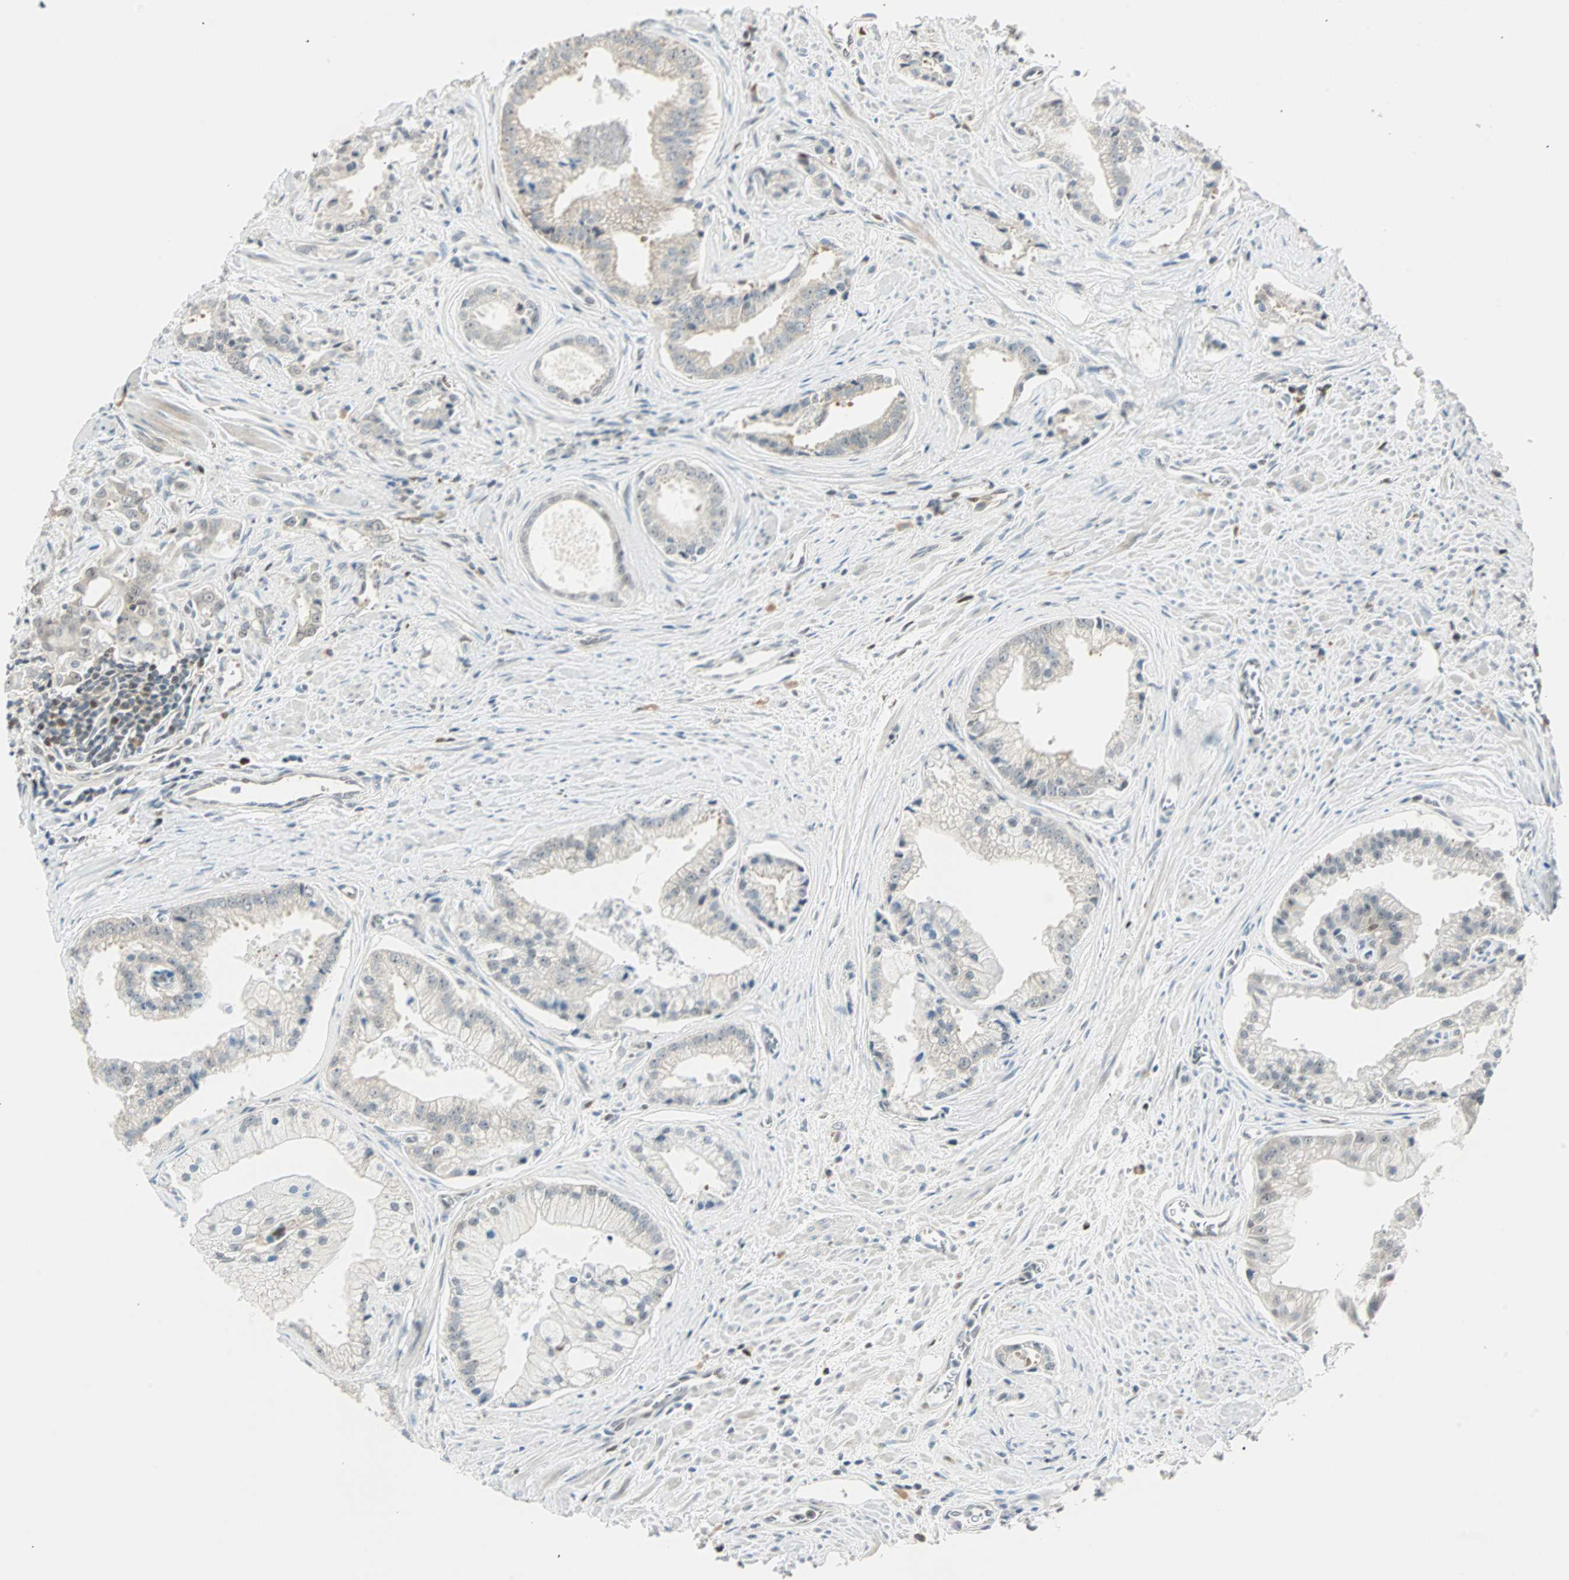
{"staining": {"intensity": "negative", "quantity": "none", "location": "none"}, "tissue": "prostate cancer", "cell_type": "Tumor cells", "image_type": "cancer", "snomed": [{"axis": "morphology", "description": "Adenocarcinoma, High grade"}, {"axis": "topography", "description": "Prostate"}], "caption": "DAB immunohistochemical staining of prostate adenocarcinoma (high-grade) reveals no significant positivity in tumor cells.", "gene": "MSX2", "patient": {"sex": "male", "age": 67}}